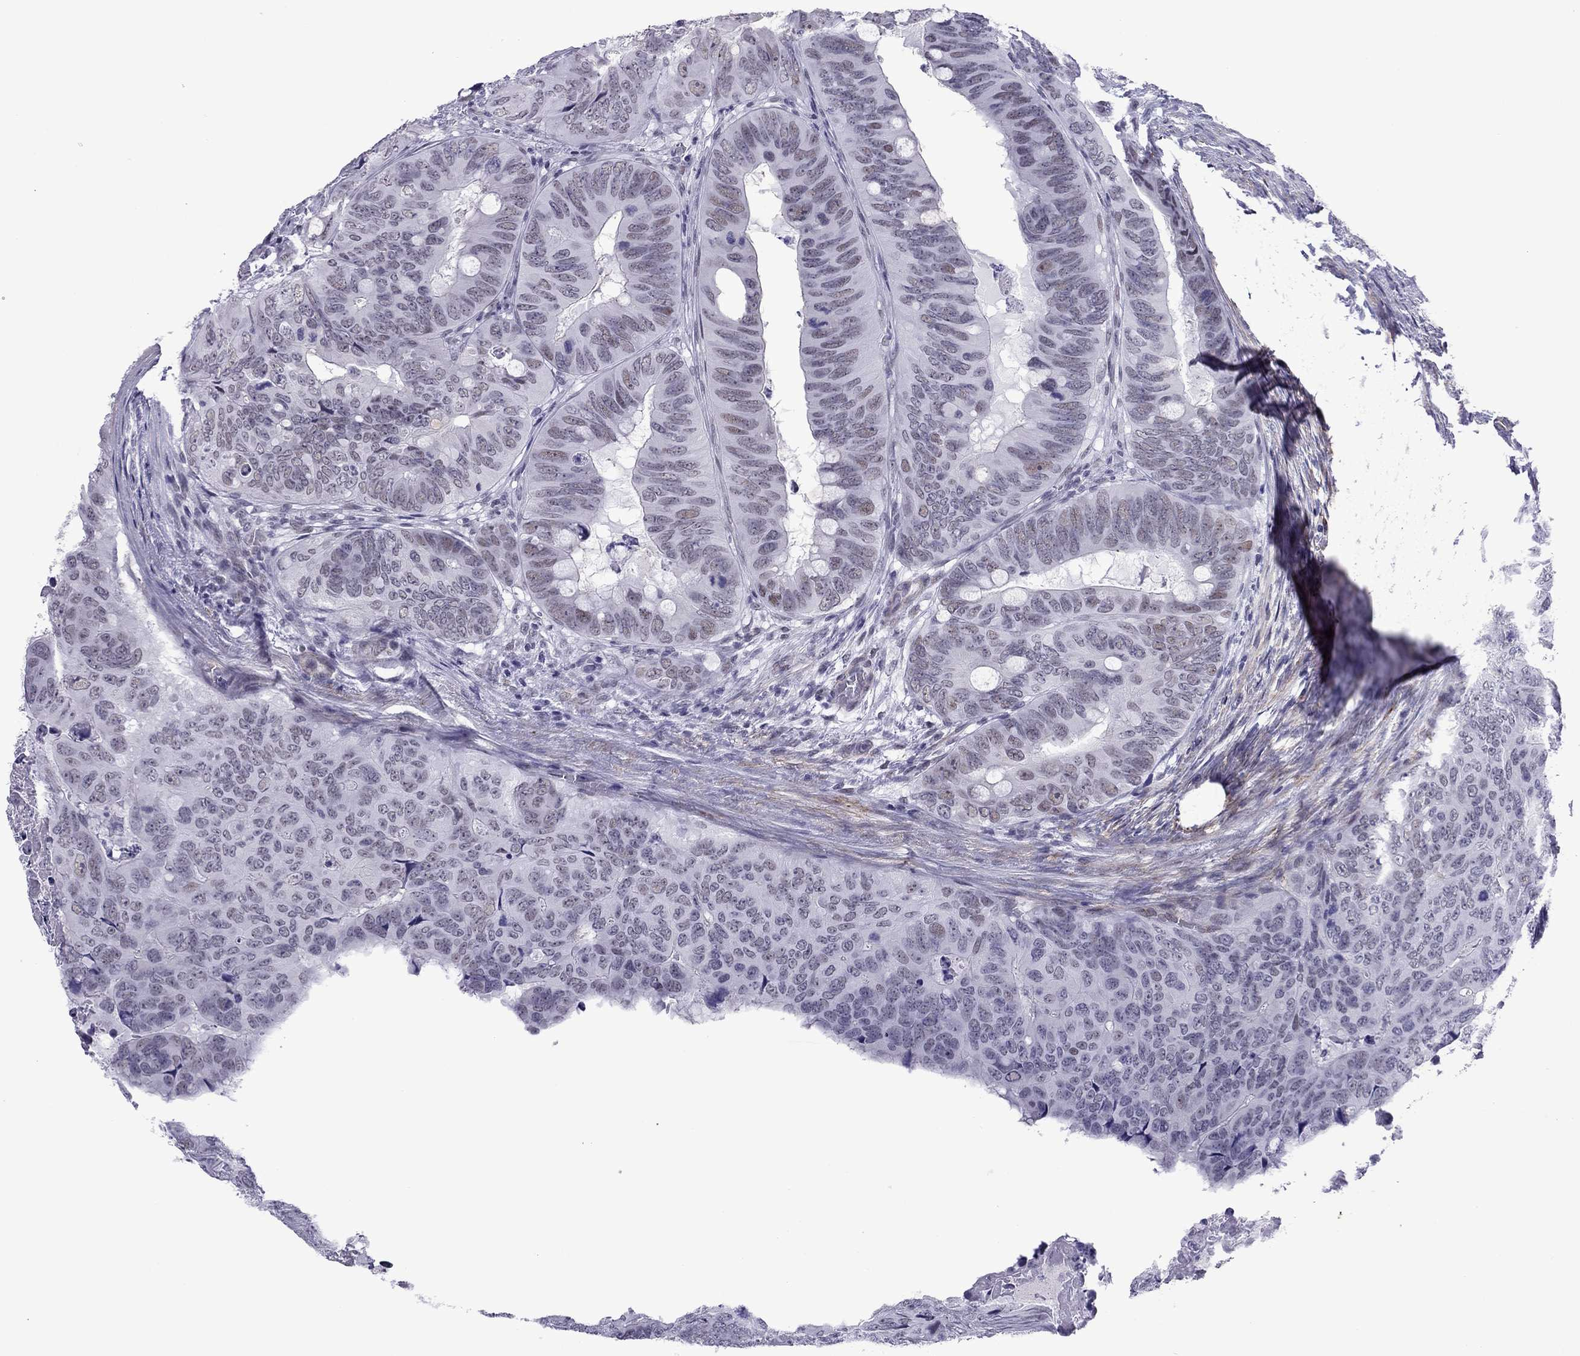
{"staining": {"intensity": "weak", "quantity": "<25%", "location": "cytoplasmic/membranous"}, "tissue": "colorectal cancer", "cell_type": "Tumor cells", "image_type": "cancer", "snomed": [{"axis": "morphology", "description": "Adenocarcinoma, NOS"}, {"axis": "topography", "description": "Colon"}], "caption": "Immunohistochemistry (IHC) image of colorectal cancer (adenocarcinoma) stained for a protein (brown), which shows no positivity in tumor cells.", "gene": "ZNF646", "patient": {"sex": "male", "age": 79}}